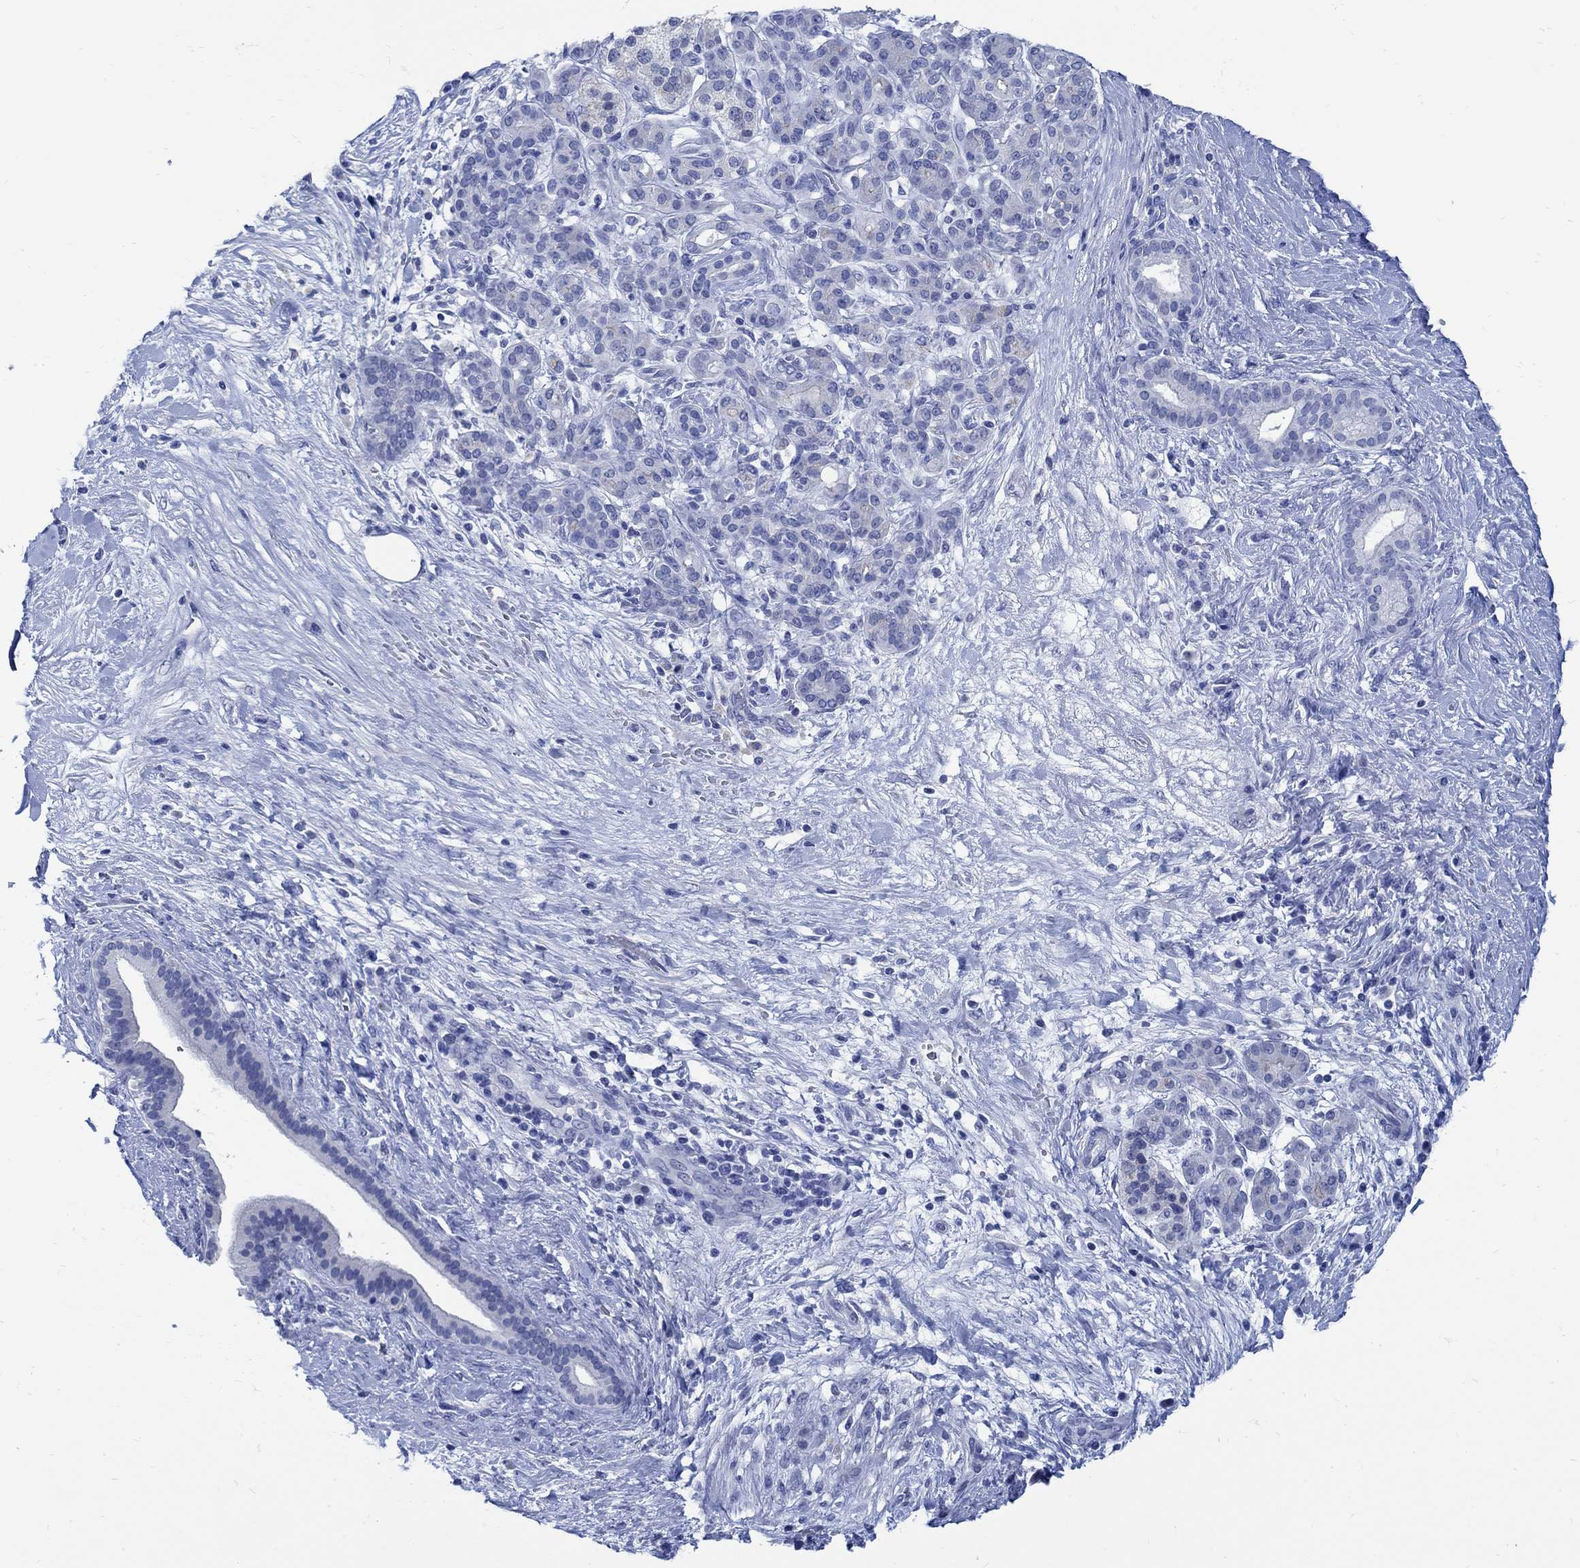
{"staining": {"intensity": "negative", "quantity": "none", "location": "none"}, "tissue": "pancreatic cancer", "cell_type": "Tumor cells", "image_type": "cancer", "snomed": [{"axis": "morphology", "description": "Adenocarcinoma, NOS"}, {"axis": "topography", "description": "Pancreas"}], "caption": "Immunohistochemical staining of human pancreatic adenocarcinoma displays no significant staining in tumor cells.", "gene": "CAMK2N1", "patient": {"sex": "male", "age": 44}}